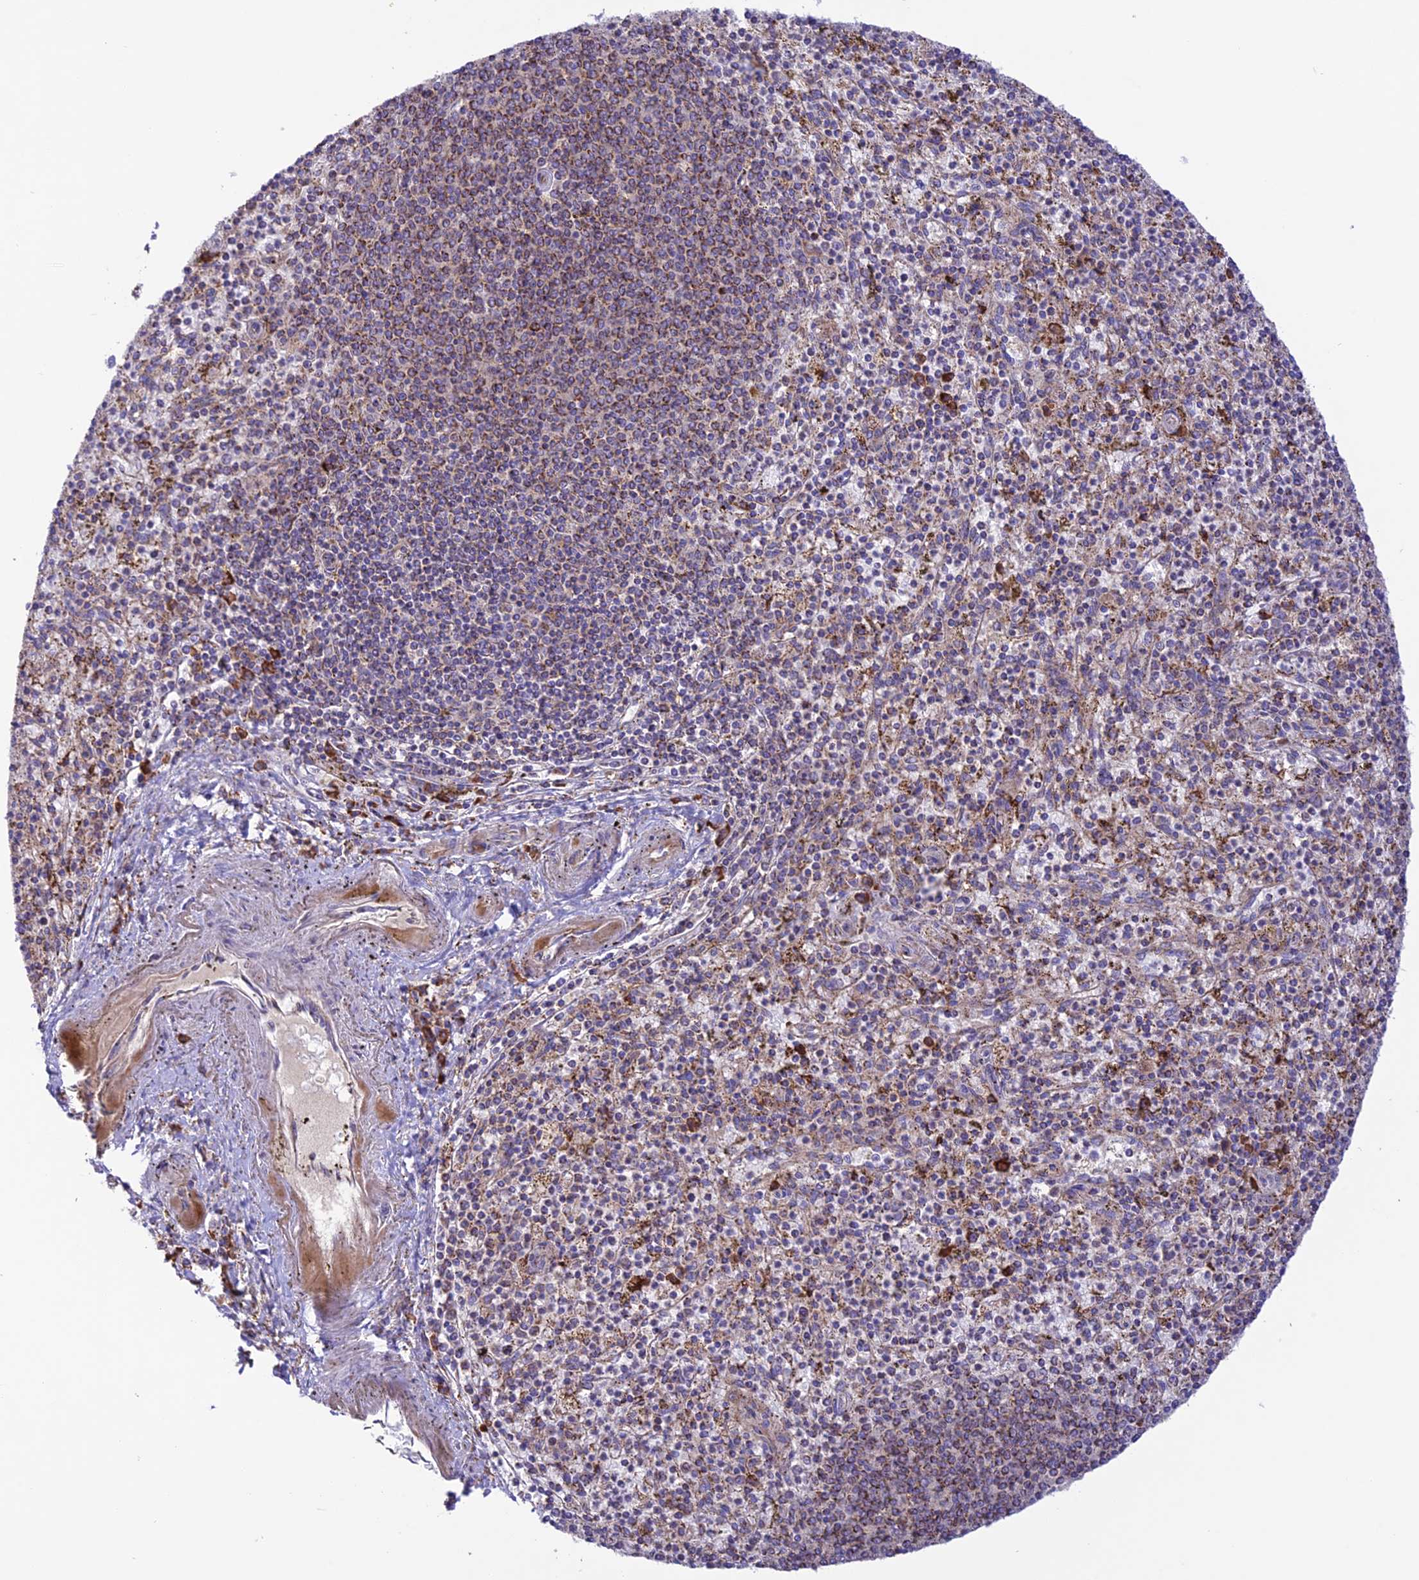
{"staining": {"intensity": "moderate", "quantity": "25%-75%", "location": "cytoplasmic/membranous"}, "tissue": "spleen", "cell_type": "Cells in red pulp", "image_type": "normal", "snomed": [{"axis": "morphology", "description": "Normal tissue, NOS"}, {"axis": "topography", "description": "Spleen"}], "caption": "Immunohistochemical staining of normal human spleen shows moderate cytoplasmic/membranous protein staining in approximately 25%-75% of cells in red pulp.", "gene": "UAP1L1", "patient": {"sex": "male", "age": 72}}